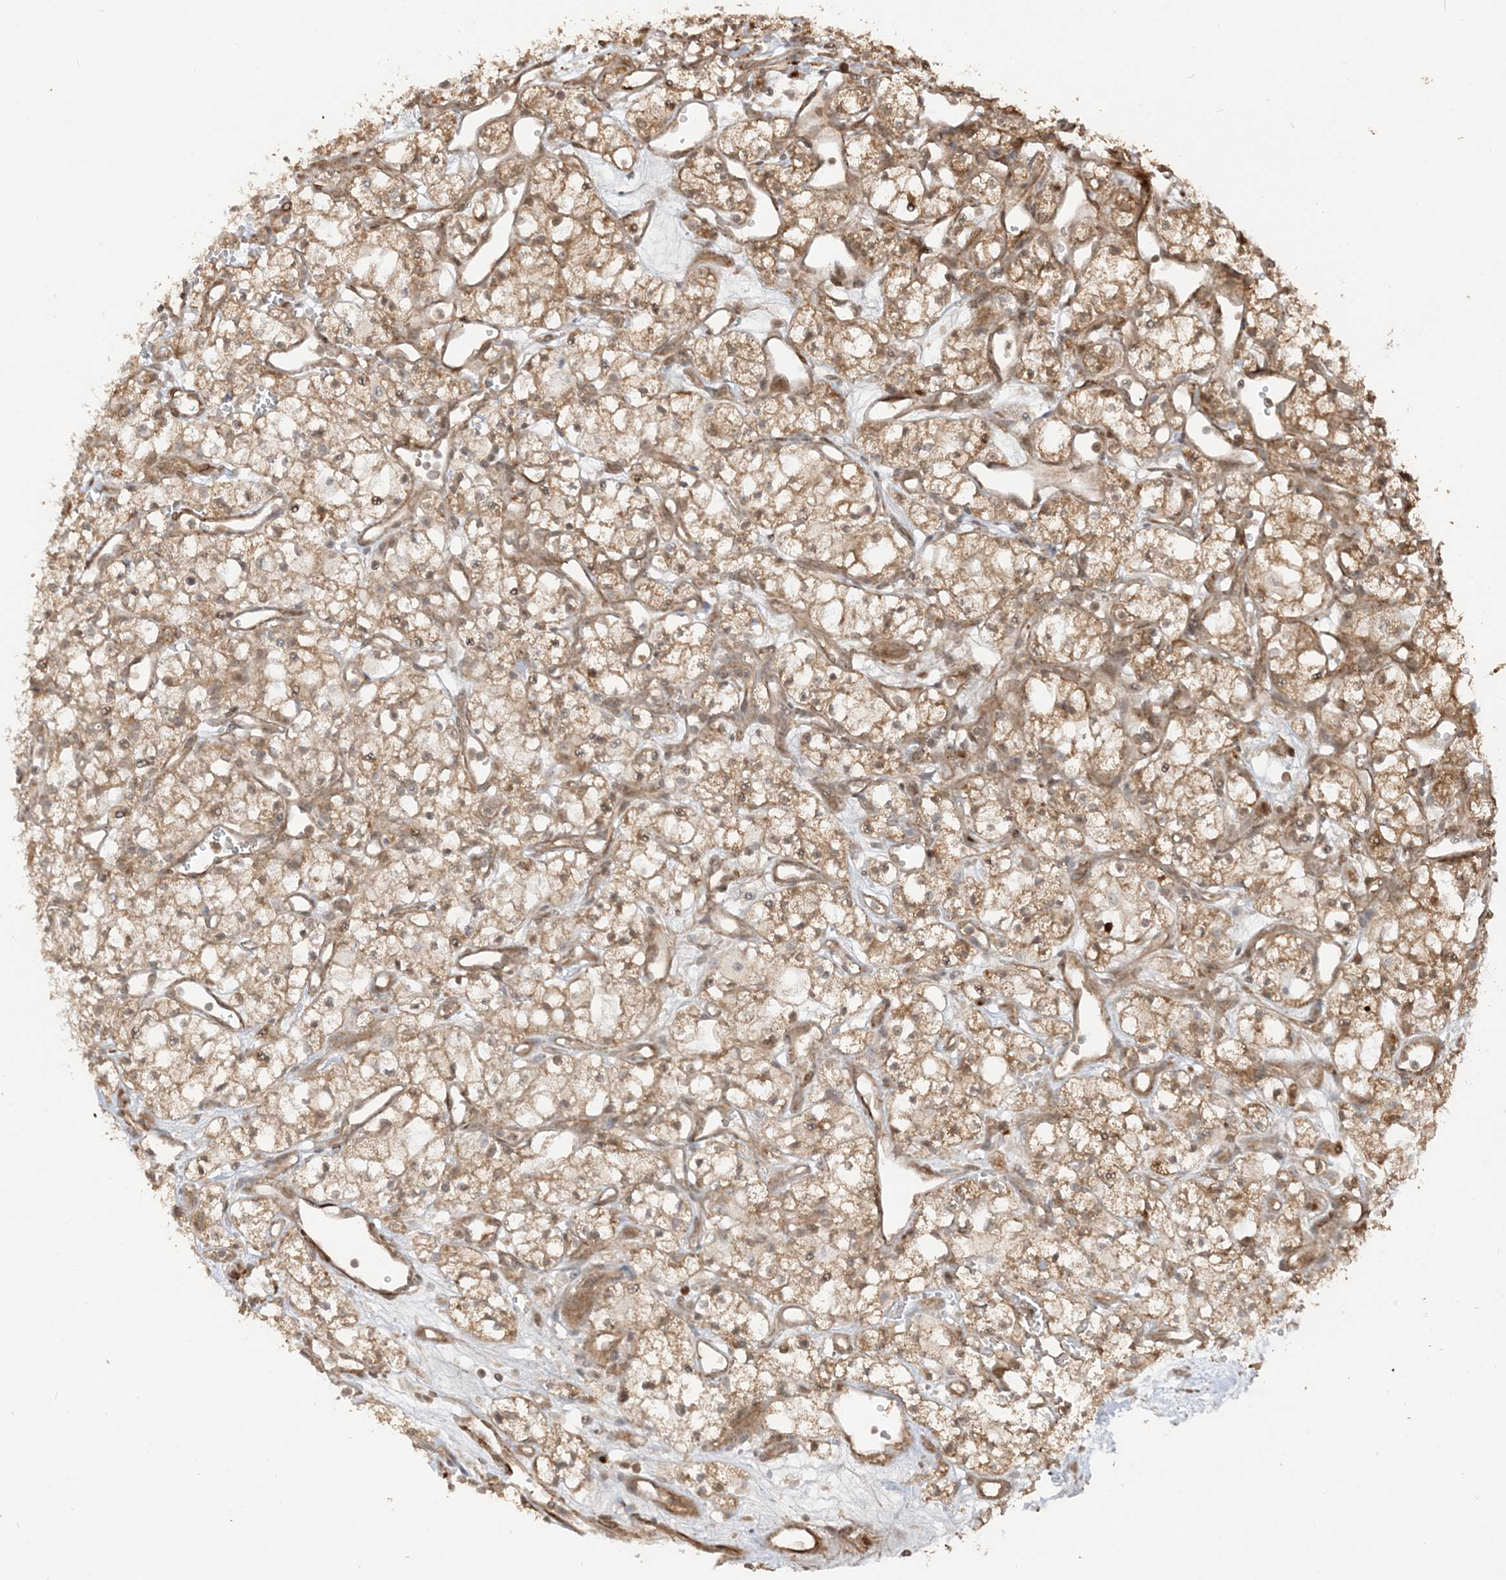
{"staining": {"intensity": "moderate", "quantity": ">75%", "location": "cytoplasmic/membranous"}, "tissue": "renal cancer", "cell_type": "Tumor cells", "image_type": "cancer", "snomed": [{"axis": "morphology", "description": "Adenocarcinoma, NOS"}, {"axis": "topography", "description": "Kidney"}], "caption": "Moderate cytoplasmic/membranous expression for a protein is identified in about >75% of tumor cells of adenocarcinoma (renal) using IHC.", "gene": "TBCC", "patient": {"sex": "male", "age": 59}}